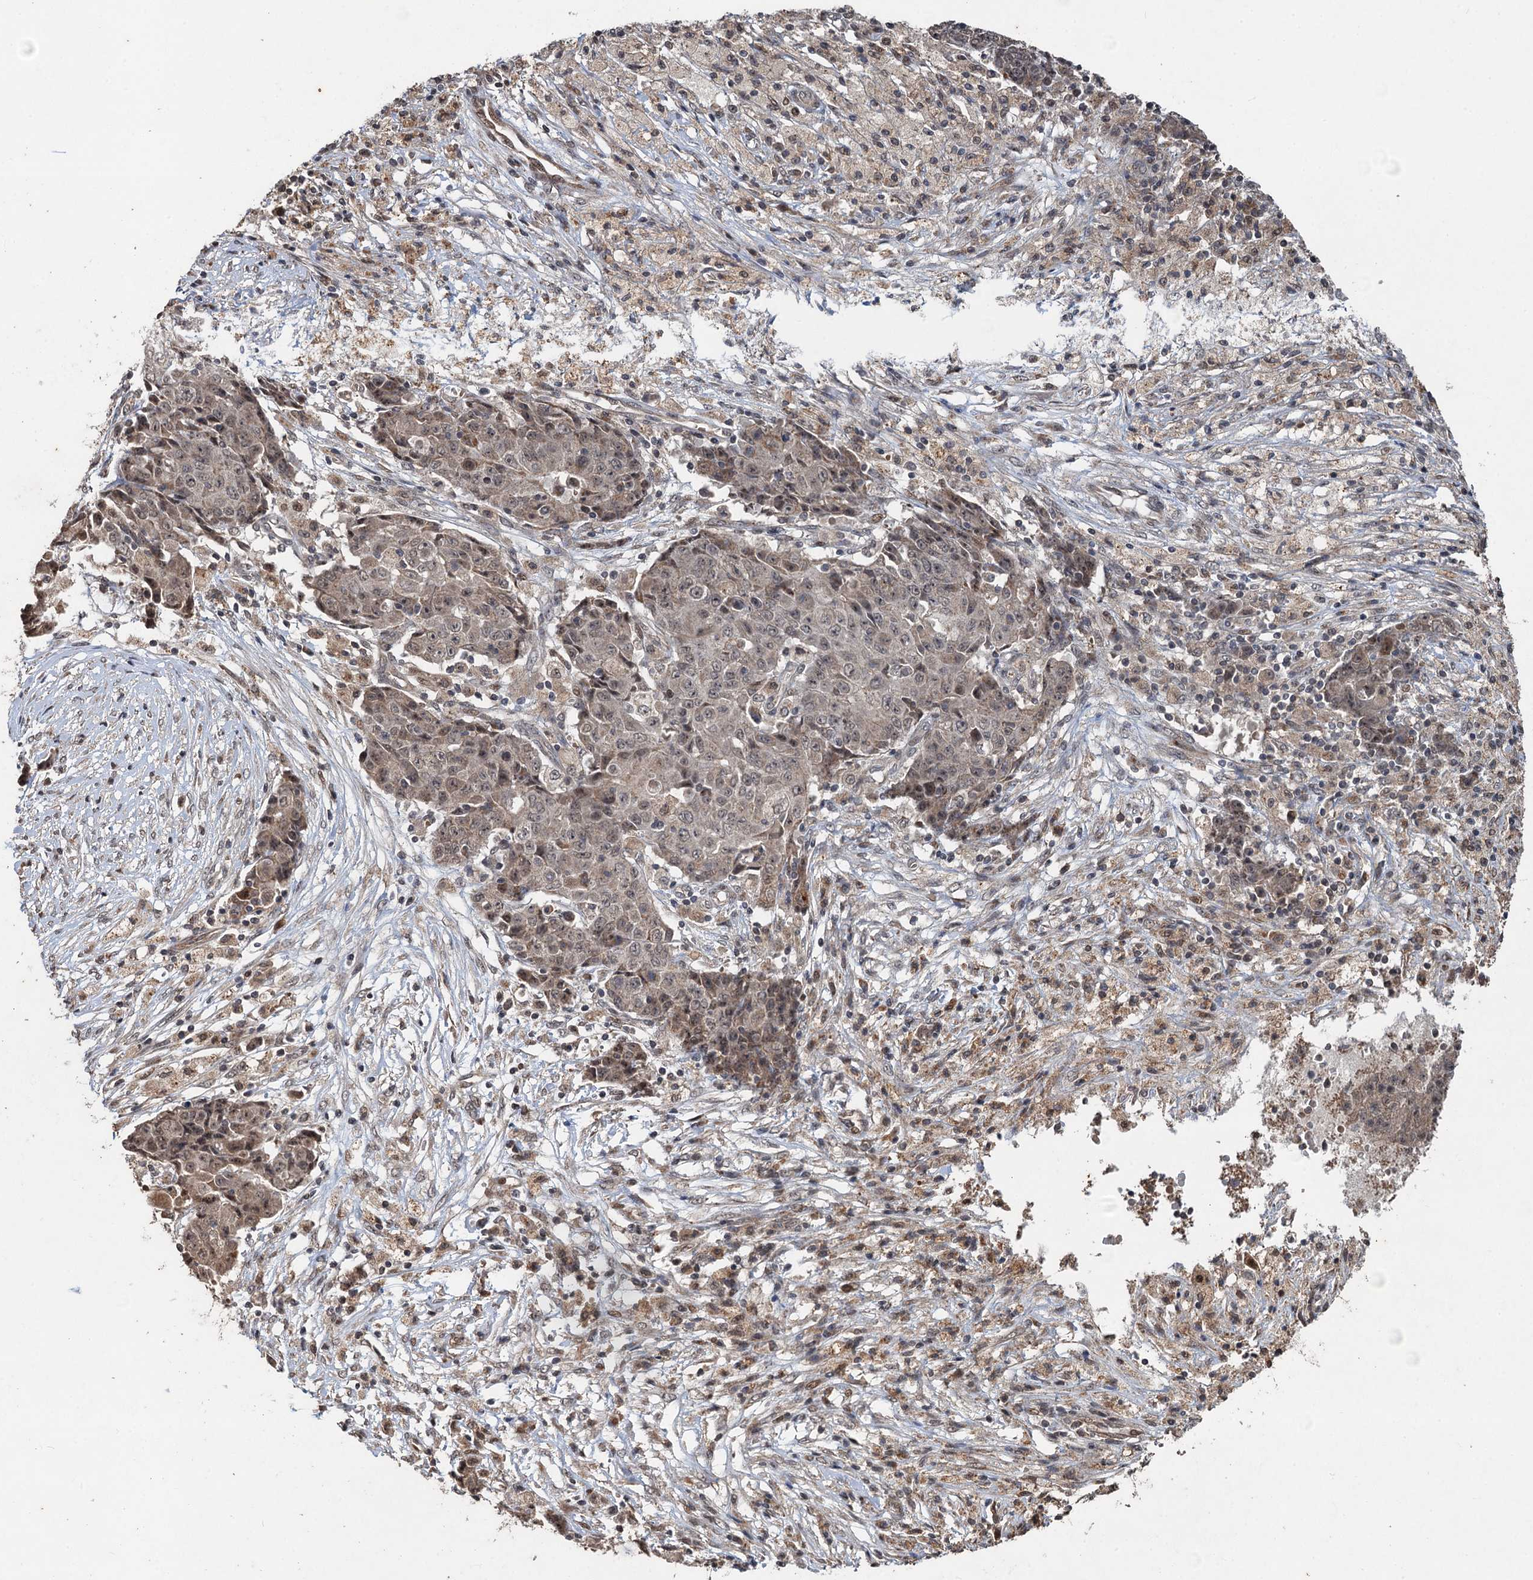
{"staining": {"intensity": "weak", "quantity": ">75%", "location": "cytoplasmic/membranous,nuclear"}, "tissue": "ovarian cancer", "cell_type": "Tumor cells", "image_type": "cancer", "snomed": [{"axis": "morphology", "description": "Carcinoma, endometroid"}, {"axis": "topography", "description": "Ovary"}], "caption": "Ovarian endometroid carcinoma tissue displays weak cytoplasmic/membranous and nuclear positivity in about >75% of tumor cells, visualized by immunohistochemistry. The staining was performed using DAB (3,3'-diaminobenzidine) to visualize the protein expression in brown, while the nuclei were stained in blue with hematoxylin (Magnification: 20x).", "gene": "REP15", "patient": {"sex": "female", "age": 42}}